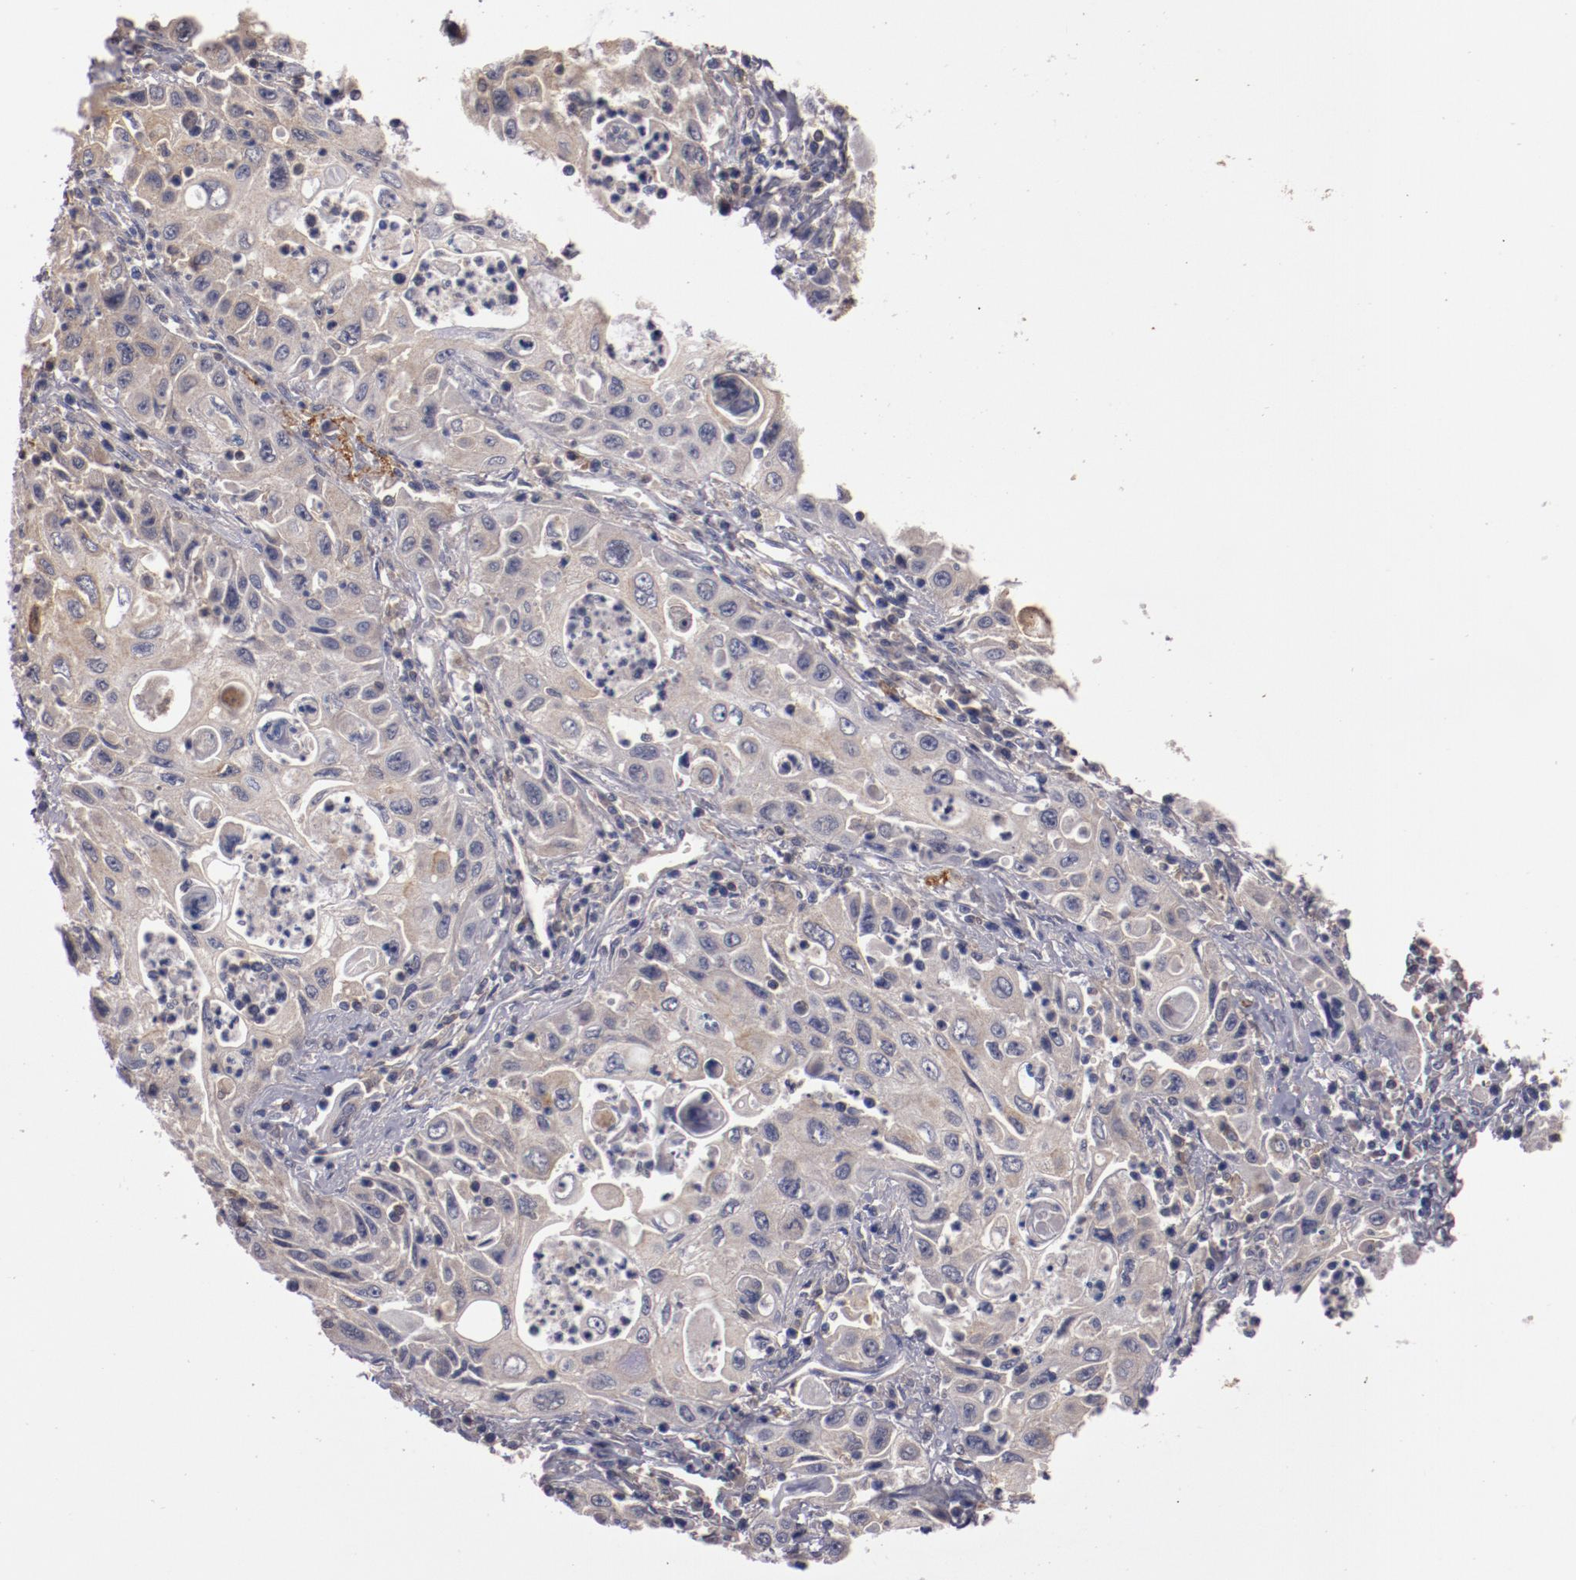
{"staining": {"intensity": "negative", "quantity": "none", "location": "none"}, "tissue": "pancreatic cancer", "cell_type": "Tumor cells", "image_type": "cancer", "snomed": [{"axis": "morphology", "description": "Adenocarcinoma, NOS"}, {"axis": "topography", "description": "Pancreas"}], "caption": "Immunohistochemistry (IHC) photomicrograph of adenocarcinoma (pancreatic) stained for a protein (brown), which displays no staining in tumor cells.", "gene": "MBL2", "patient": {"sex": "male", "age": 70}}